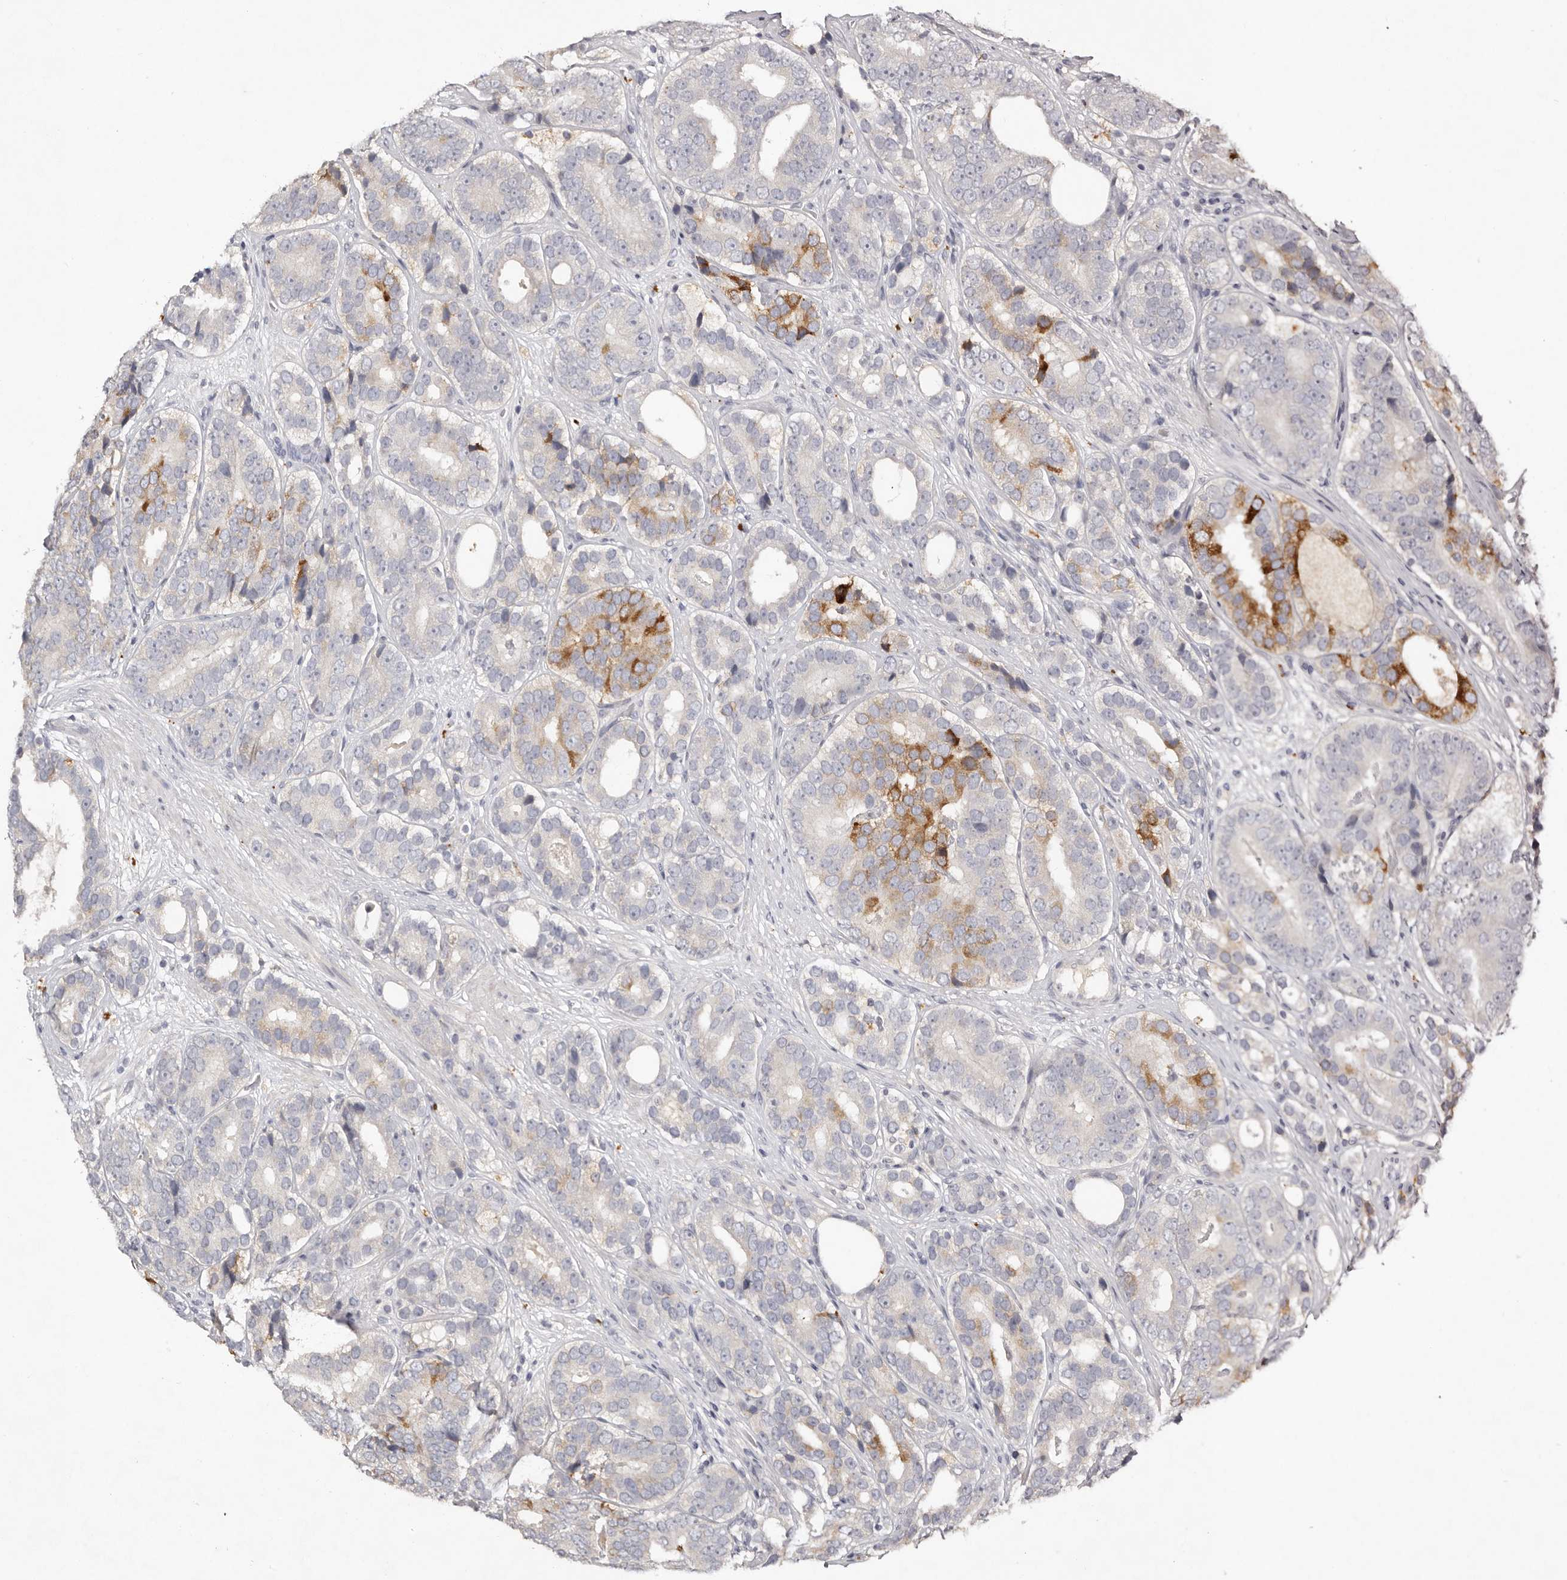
{"staining": {"intensity": "strong", "quantity": "<25%", "location": "cytoplasmic/membranous"}, "tissue": "prostate cancer", "cell_type": "Tumor cells", "image_type": "cancer", "snomed": [{"axis": "morphology", "description": "Adenocarcinoma, High grade"}, {"axis": "topography", "description": "Prostate"}], "caption": "Immunohistochemistry (IHC) image of neoplastic tissue: prostate adenocarcinoma (high-grade) stained using IHC reveals medium levels of strong protein expression localized specifically in the cytoplasmic/membranous of tumor cells, appearing as a cytoplasmic/membranous brown color.", "gene": "SCUBE2", "patient": {"sex": "male", "age": 56}}